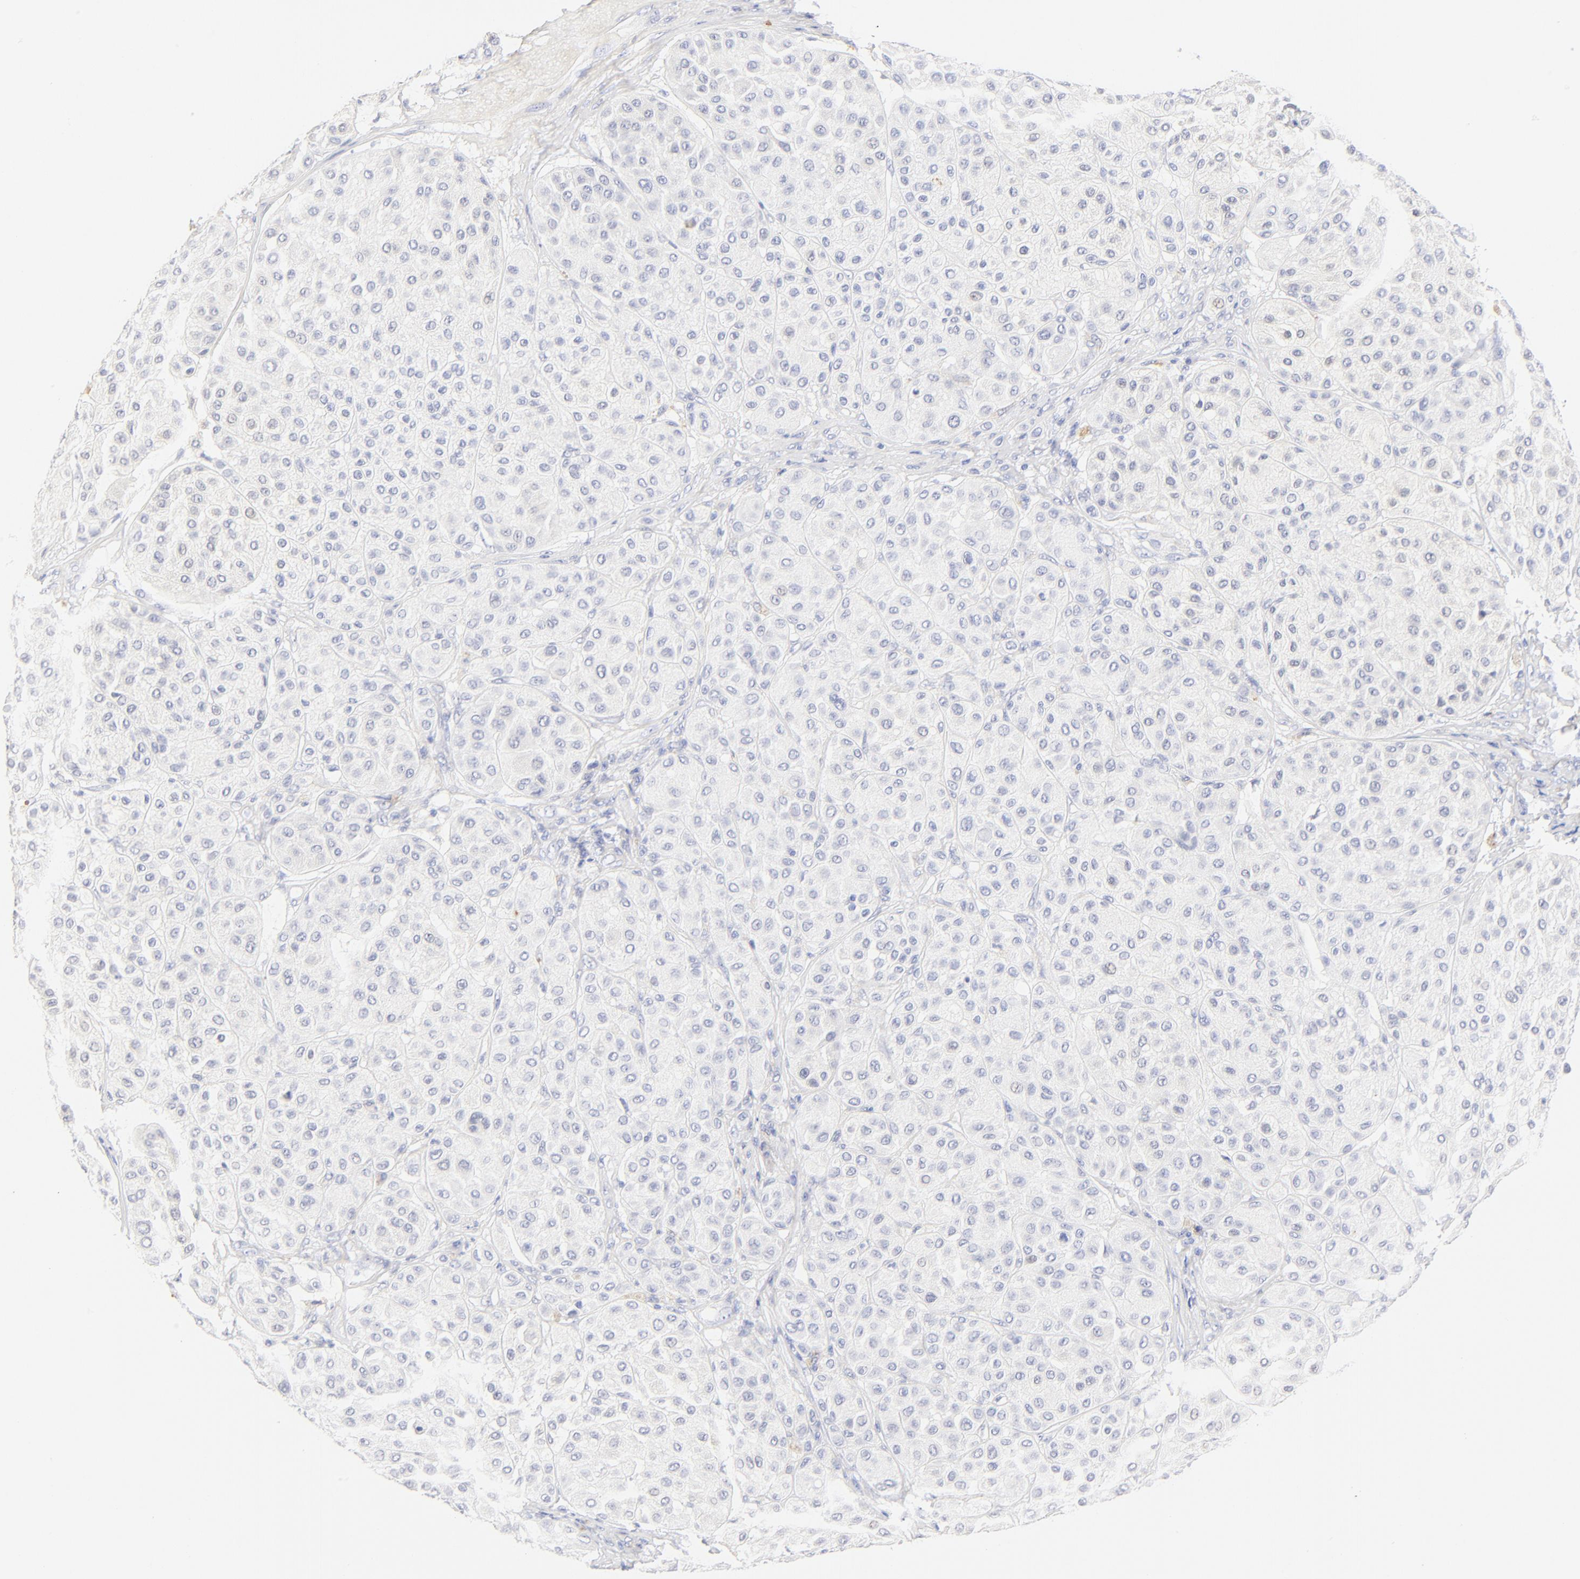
{"staining": {"intensity": "negative", "quantity": "none", "location": "none"}, "tissue": "melanoma", "cell_type": "Tumor cells", "image_type": "cancer", "snomed": [{"axis": "morphology", "description": "Normal tissue, NOS"}, {"axis": "morphology", "description": "Malignant melanoma, Metastatic site"}, {"axis": "topography", "description": "Skin"}], "caption": "A high-resolution image shows immunohistochemistry (IHC) staining of melanoma, which displays no significant positivity in tumor cells.", "gene": "SULT4A1", "patient": {"sex": "male", "age": 41}}